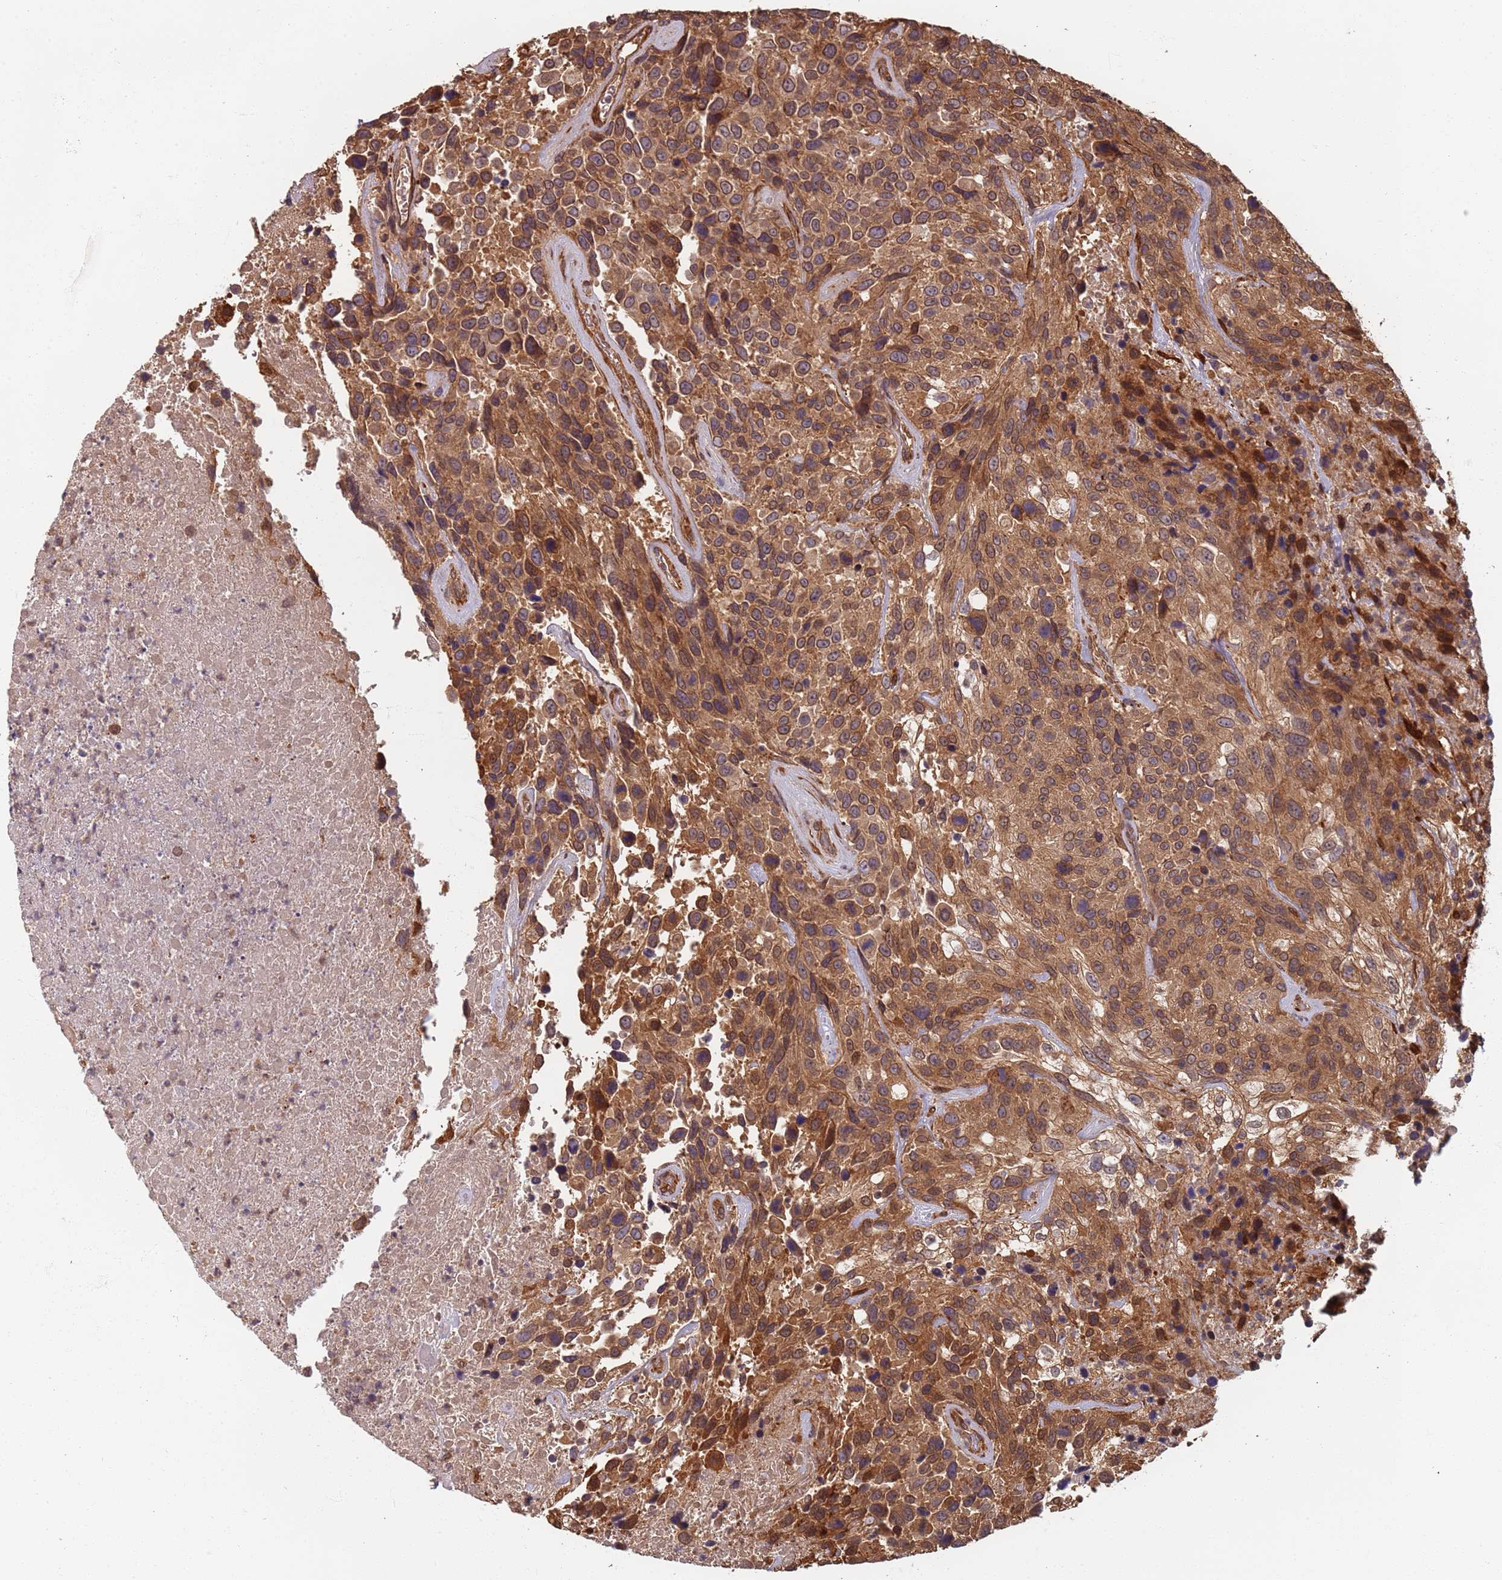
{"staining": {"intensity": "moderate", "quantity": ">75%", "location": "cytoplasmic/membranous,nuclear"}, "tissue": "urothelial cancer", "cell_type": "Tumor cells", "image_type": "cancer", "snomed": [{"axis": "morphology", "description": "Urothelial carcinoma, High grade"}, {"axis": "topography", "description": "Urinary bladder"}], "caption": "Moderate cytoplasmic/membranous and nuclear expression for a protein is identified in approximately >75% of tumor cells of urothelial carcinoma (high-grade) using immunohistochemistry.", "gene": "SDCCAG8", "patient": {"sex": "female", "age": 70}}